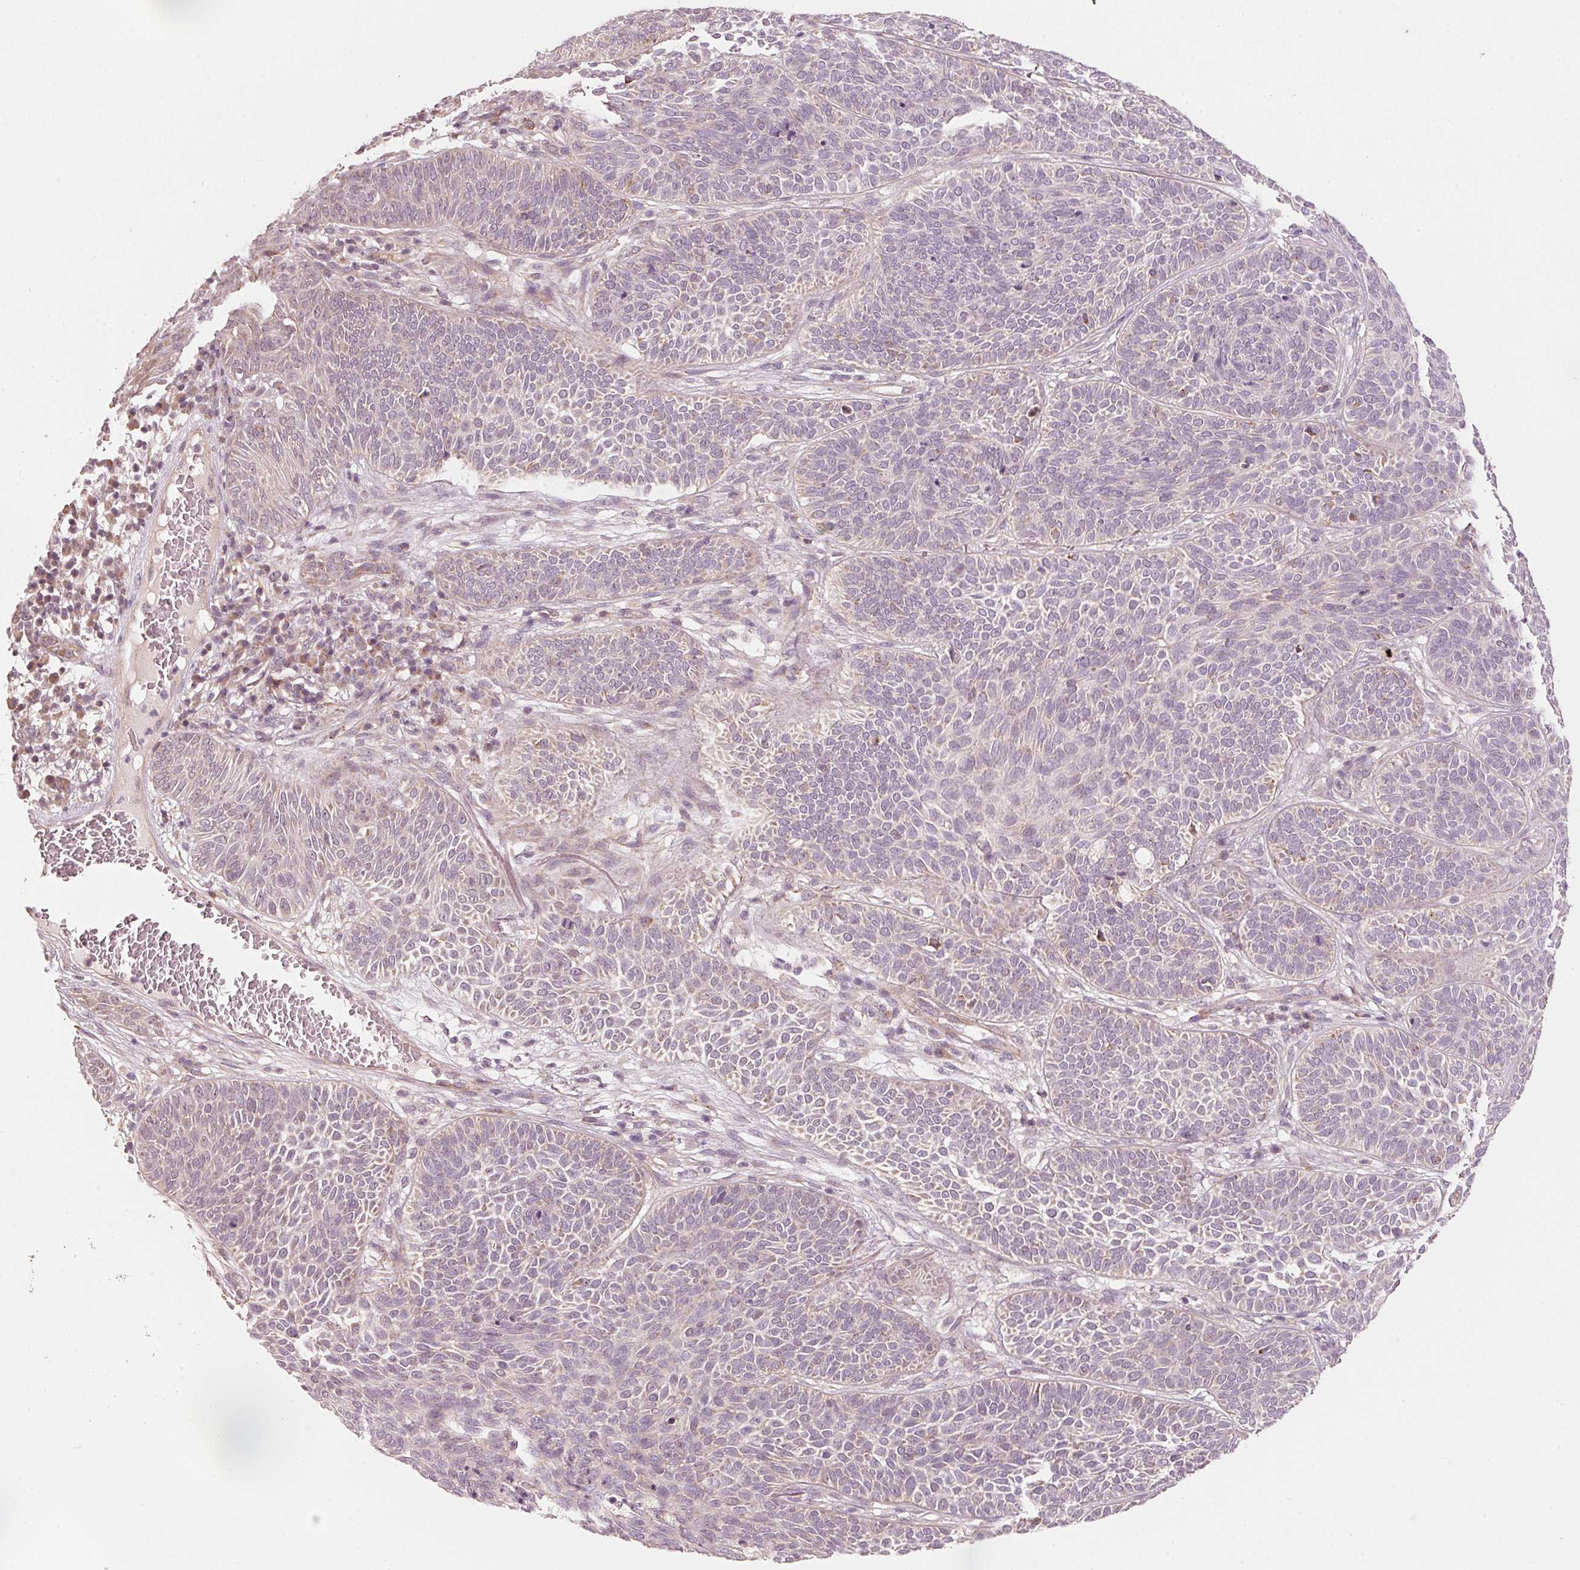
{"staining": {"intensity": "negative", "quantity": "none", "location": "none"}, "tissue": "skin cancer", "cell_type": "Tumor cells", "image_type": "cancer", "snomed": [{"axis": "morphology", "description": "Basal cell carcinoma"}, {"axis": "topography", "description": "Skin"}], "caption": "The immunohistochemistry (IHC) histopathology image has no significant staining in tumor cells of skin cancer tissue.", "gene": "ARHGAP22", "patient": {"sex": "male", "age": 85}}